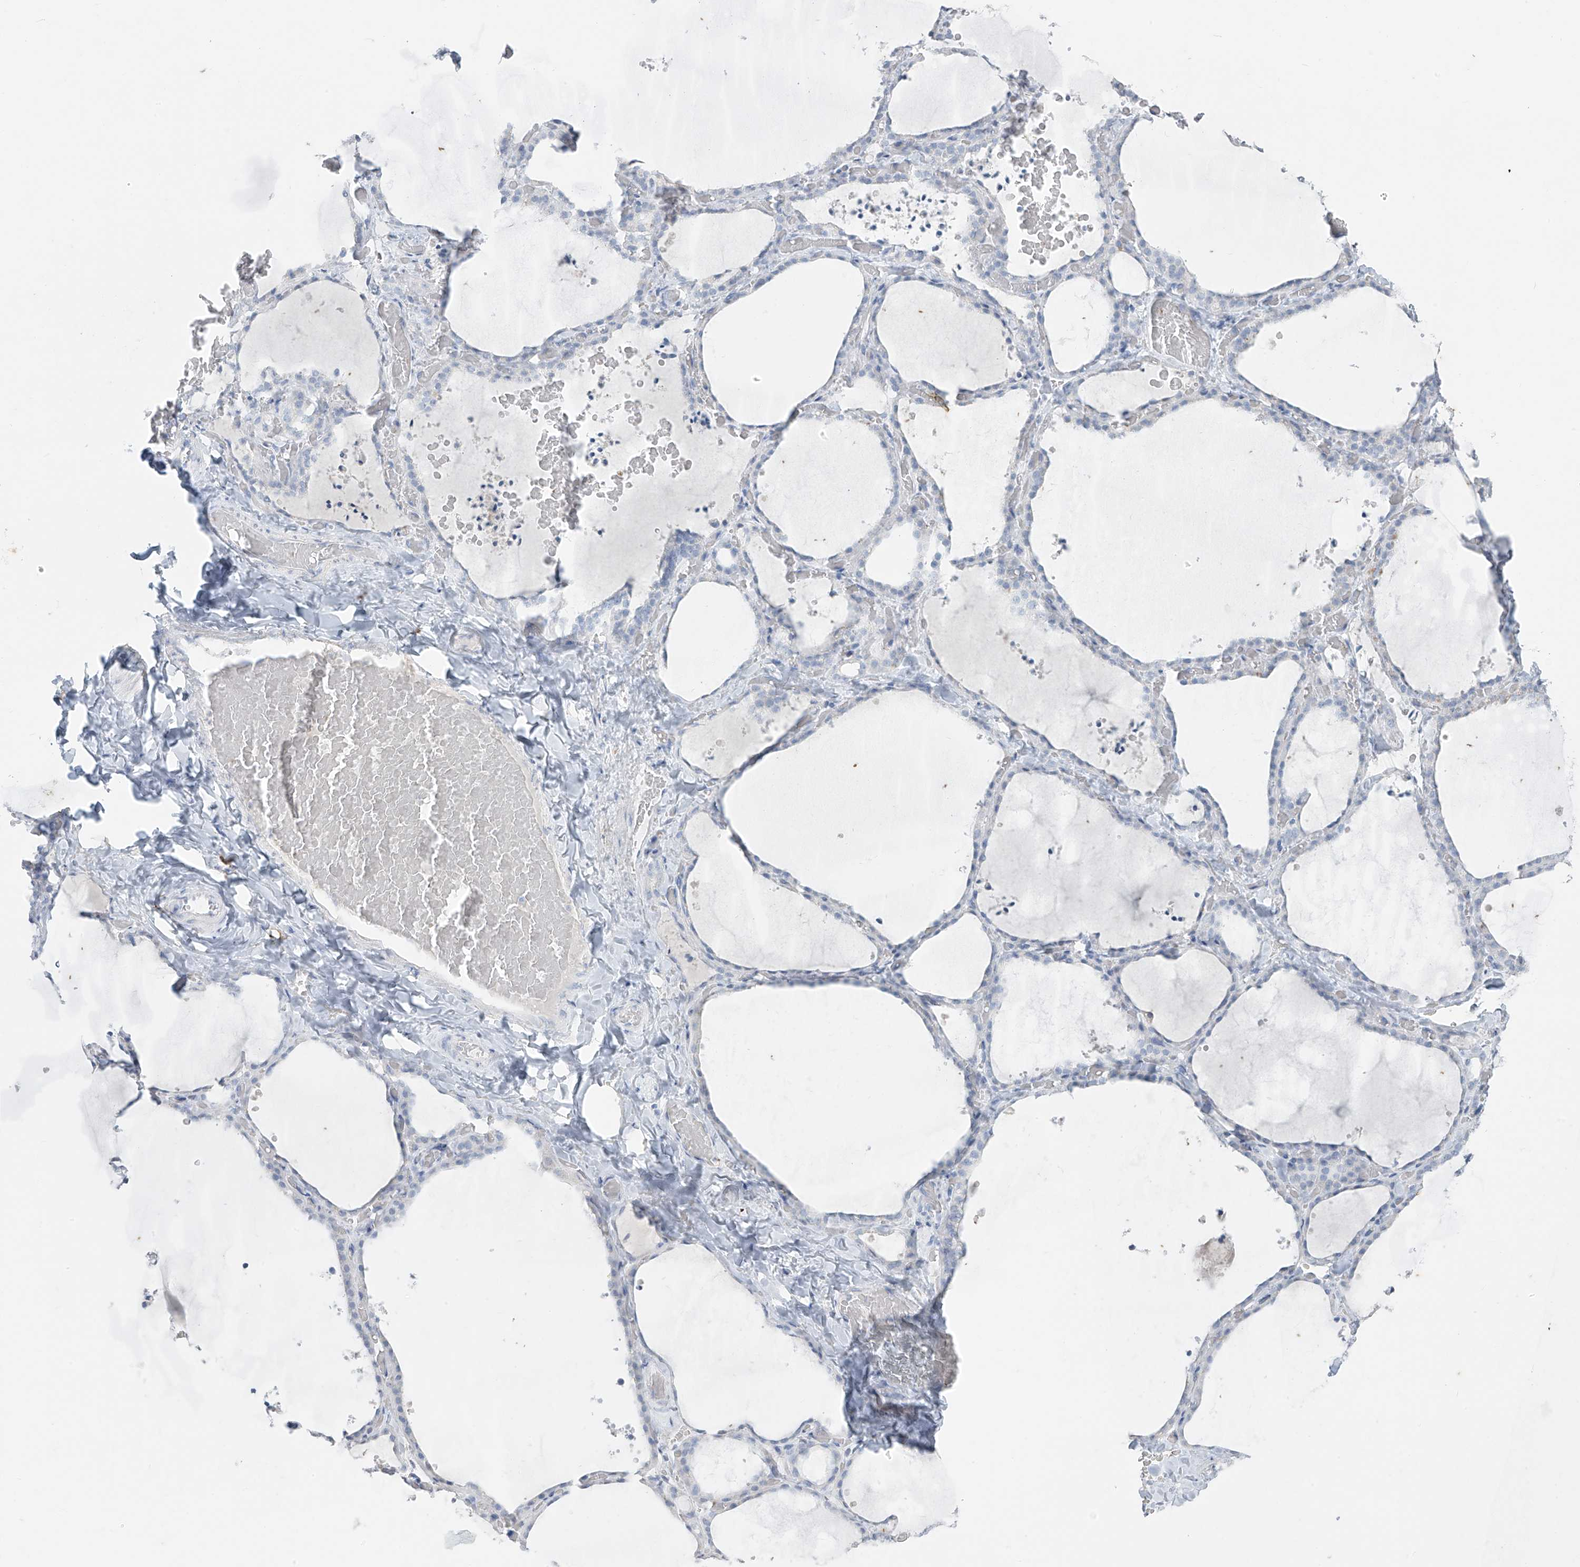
{"staining": {"intensity": "negative", "quantity": "none", "location": "none"}, "tissue": "thyroid gland", "cell_type": "Glandular cells", "image_type": "normal", "snomed": [{"axis": "morphology", "description": "Normal tissue, NOS"}, {"axis": "topography", "description": "Thyroid gland"}], "caption": "A high-resolution image shows immunohistochemistry (IHC) staining of benign thyroid gland, which shows no significant expression in glandular cells.", "gene": "CX3CR1", "patient": {"sex": "female", "age": 22}}